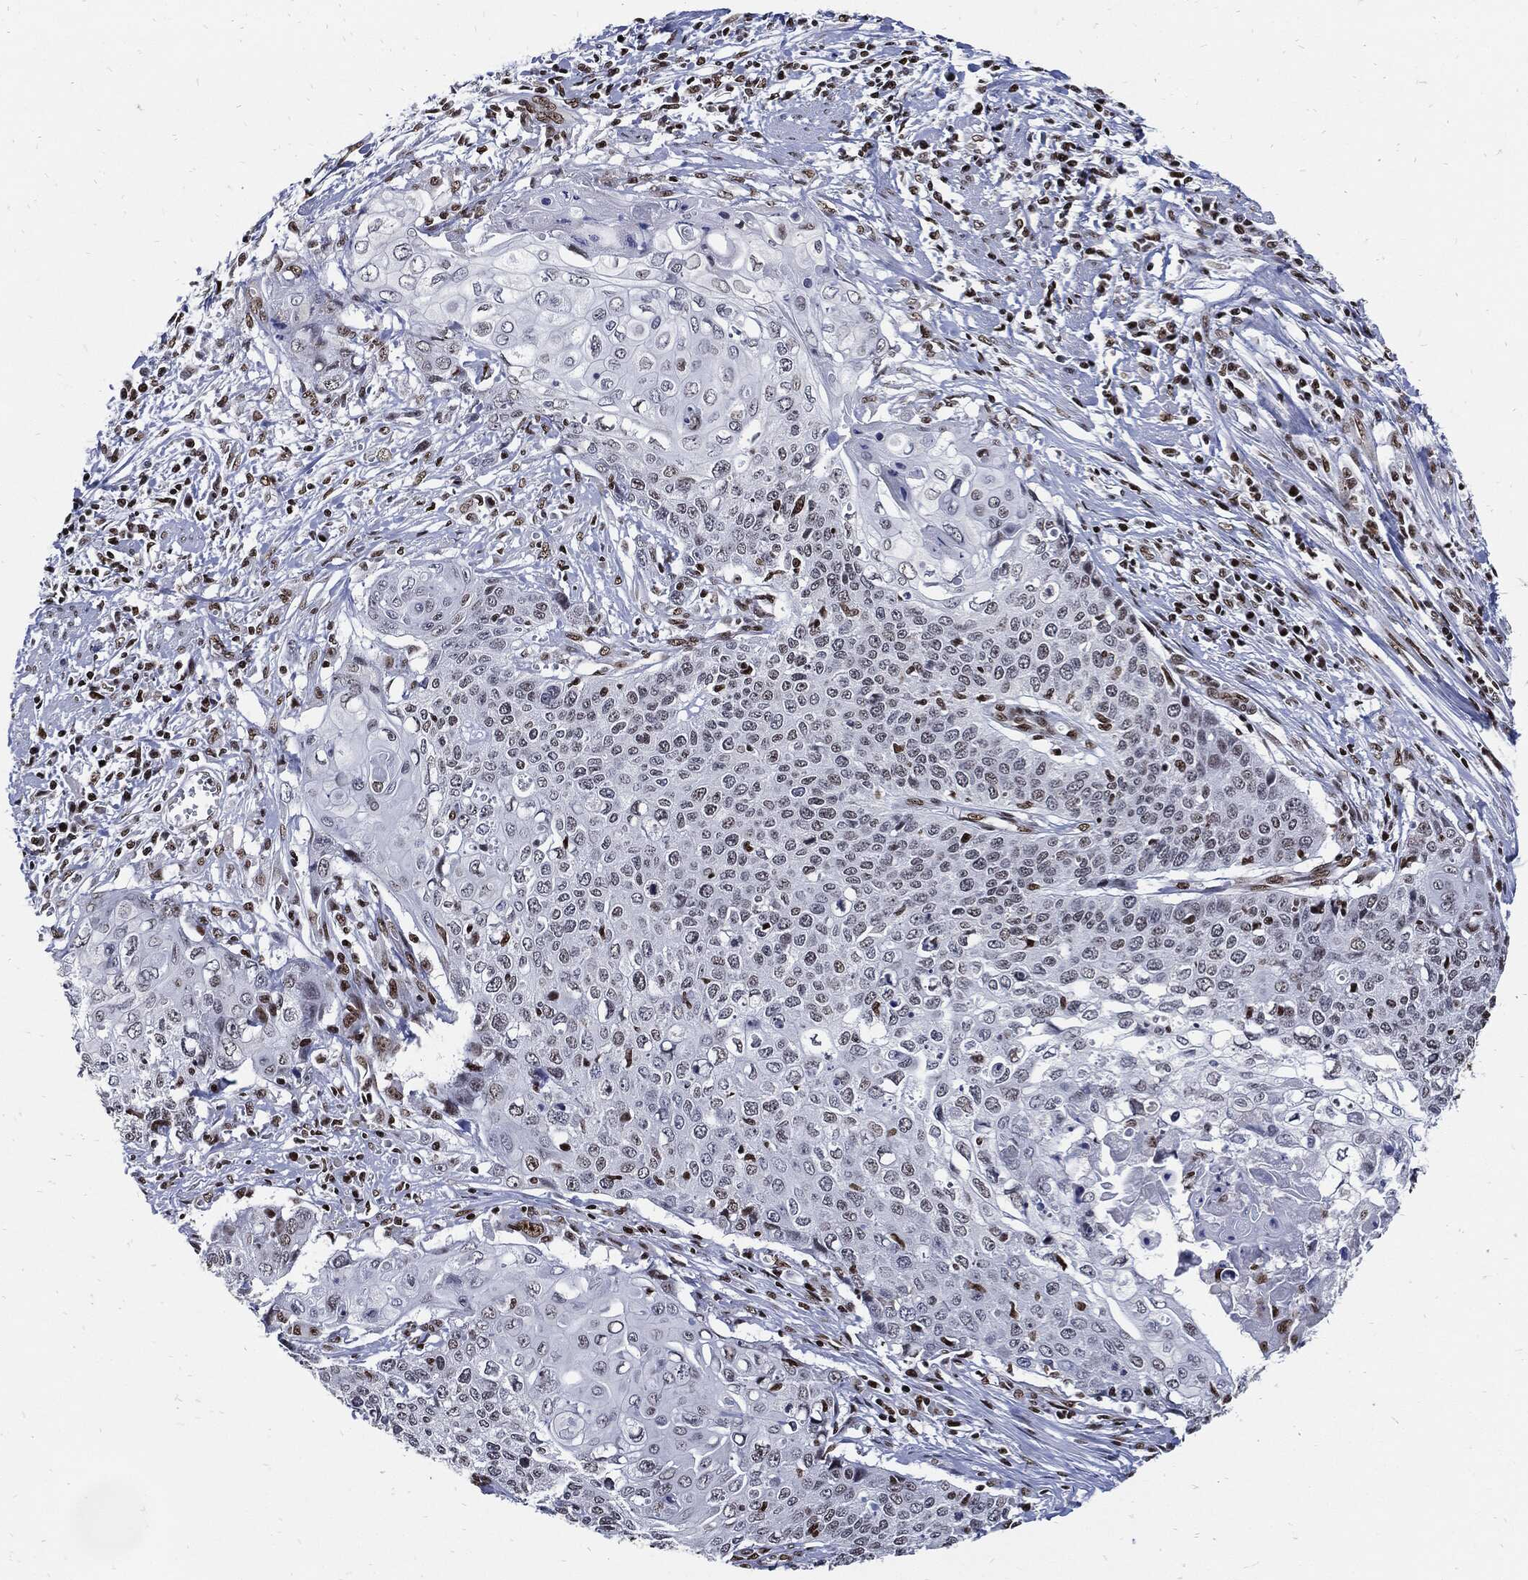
{"staining": {"intensity": "negative", "quantity": "none", "location": "none"}, "tissue": "cervical cancer", "cell_type": "Tumor cells", "image_type": "cancer", "snomed": [{"axis": "morphology", "description": "Squamous cell carcinoma, NOS"}, {"axis": "topography", "description": "Cervix"}], "caption": "A photomicrograph of human cervical squamous cell carcinoma is negative for staining in tumor cells. (Immunohistochemistry, brightfield microscopy, high magnification).", "gene": "TERF2", "patient": {"sex": "female", "age": 39}}